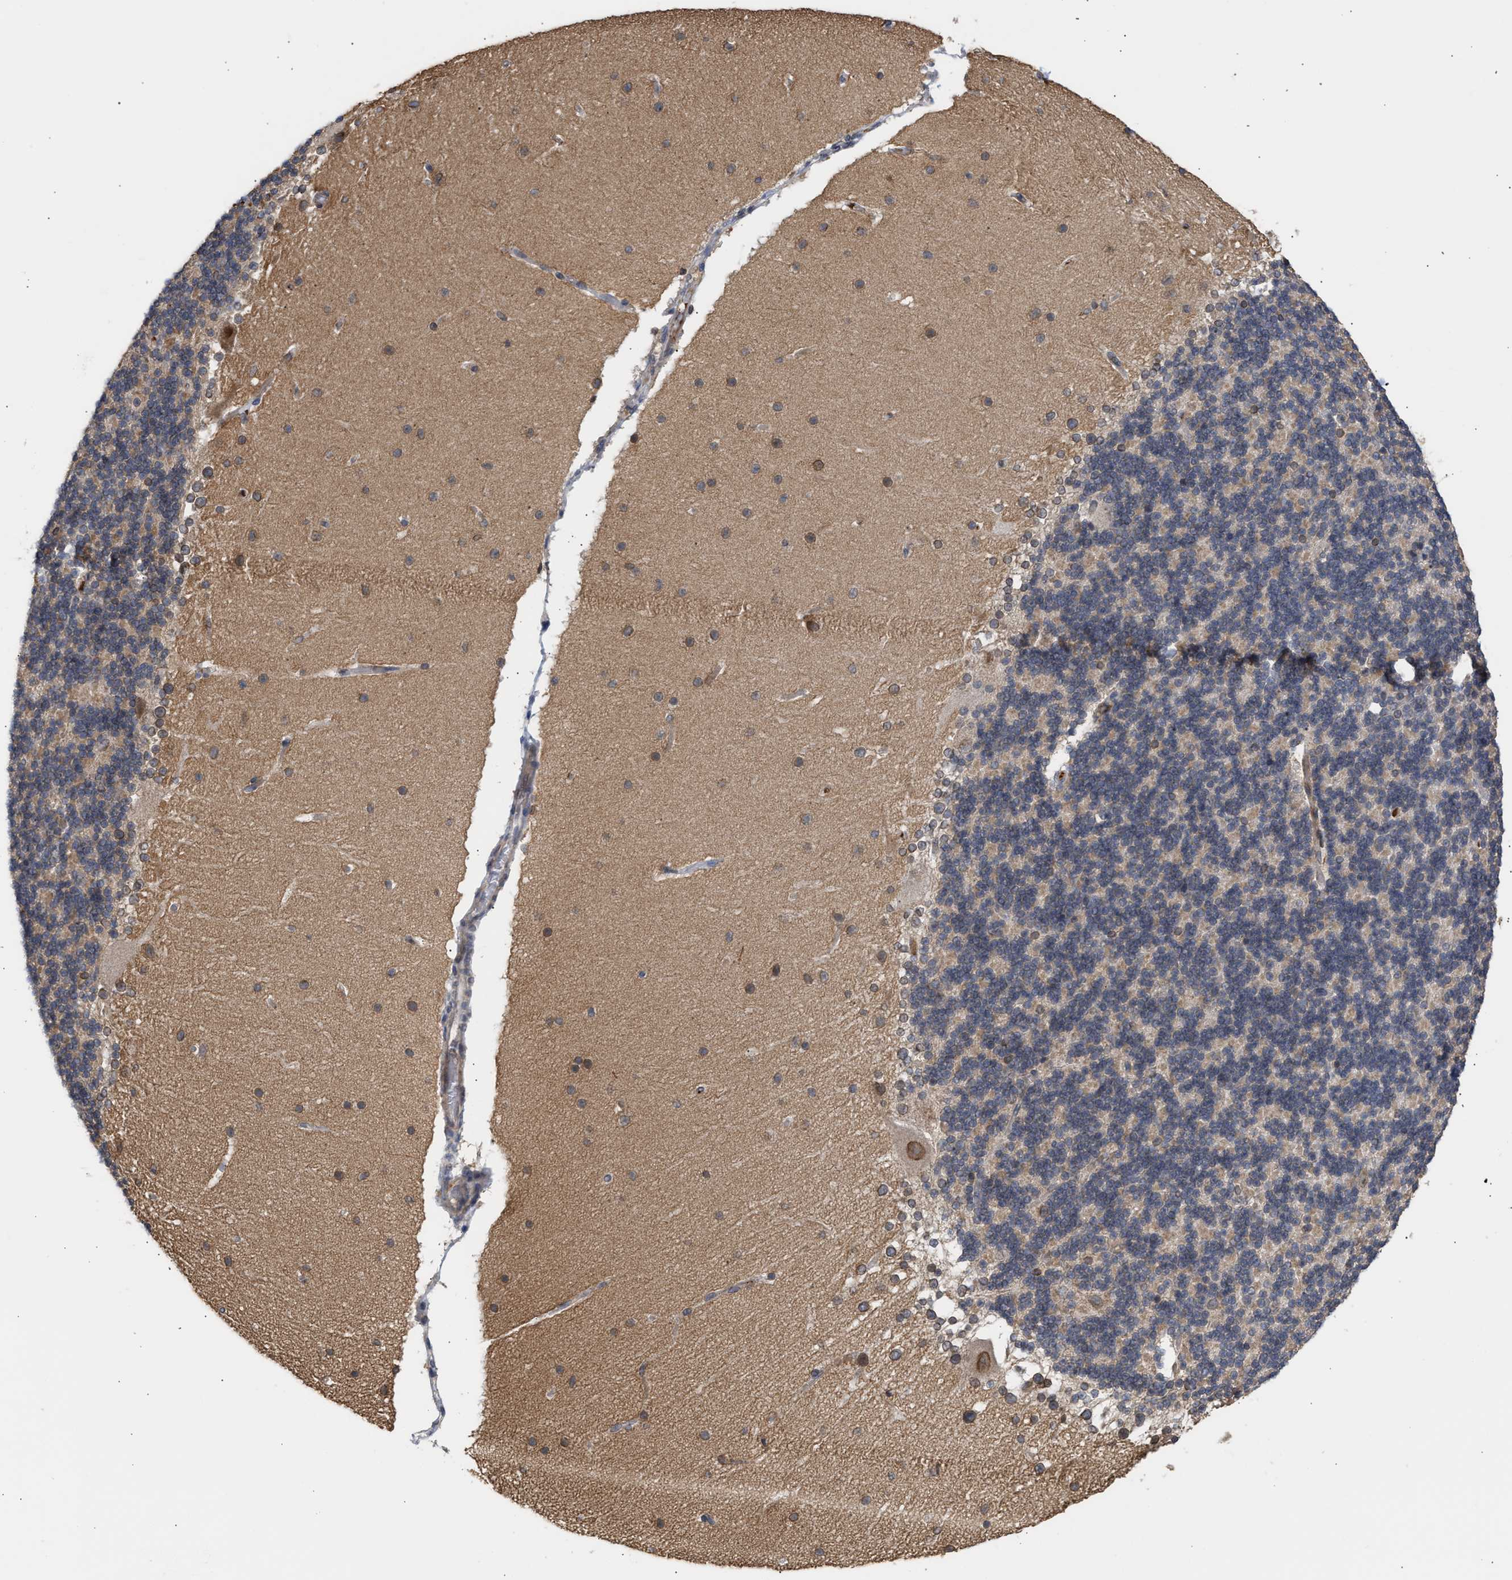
{"staining": {"intensity": "weak", "quantity": "25%-75%", "location": "cytoplasmic/membranous,nuclear"}, "tissue": "cerebellum", "cell_type": "Cells in granular layer", "image_type": "normal", "snomed": [{"axis": "morphology", "description": "Normal tissue, NOS"}, {"axis": "topography", "description": "Cerebellum"}], "caption": "This photomicrograph demonstrates benign cerebellum stained with immunohistochemistry to label a protein in brown. The cytoplasmic/membranous,nuclear of cells in granular layer show weak positivity for the protein. Nuclei are counter-stained blue.", "gene": "NUP62", "patient": {"sex": "female", "age": 19}}